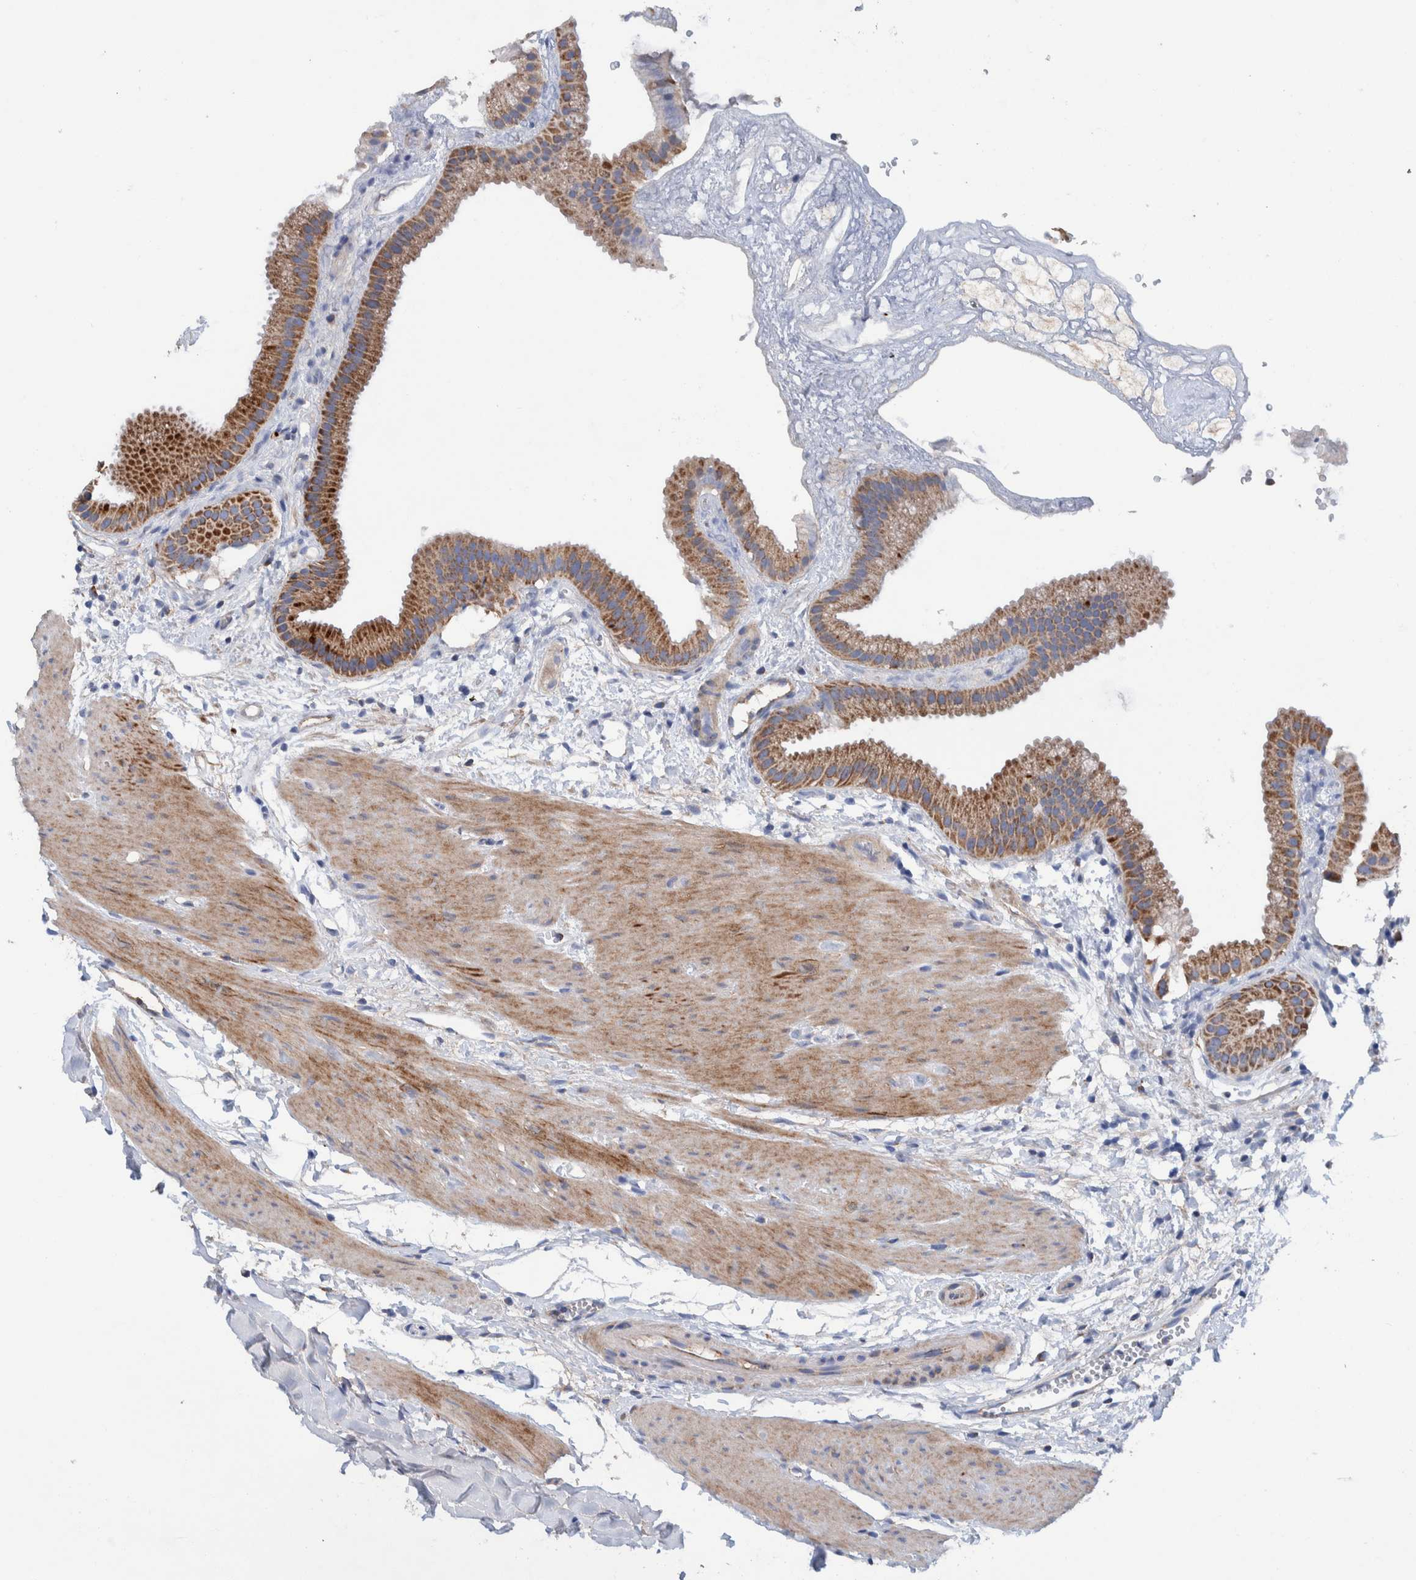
{"staining": {"intensity": "strong", "quantity": ">75%", "location": "cytoplasmic/membranous"}, "tissue": "gallbladder", "cell_type": "Glandular cells", "image_type": "normal", "snomed": [{"axis": "morphology", "description": "Normal tissue, NOS"}, {"axis": "topography", "description": "Gallbladder"}], "caption": "IHC staining of unremarkable gallbladder, which displays high levels of strong cytoplasmic/membranous staining in about >75% of glandular cells indicating strong cytoplasmic/membranous protein positivity. The staining was performed using DAB (brown) for protein detection and nuclei were counterstained in hematoxylin (blue).", "gene": "DECR1", "patient": {"sex": "female", "age": 64}}